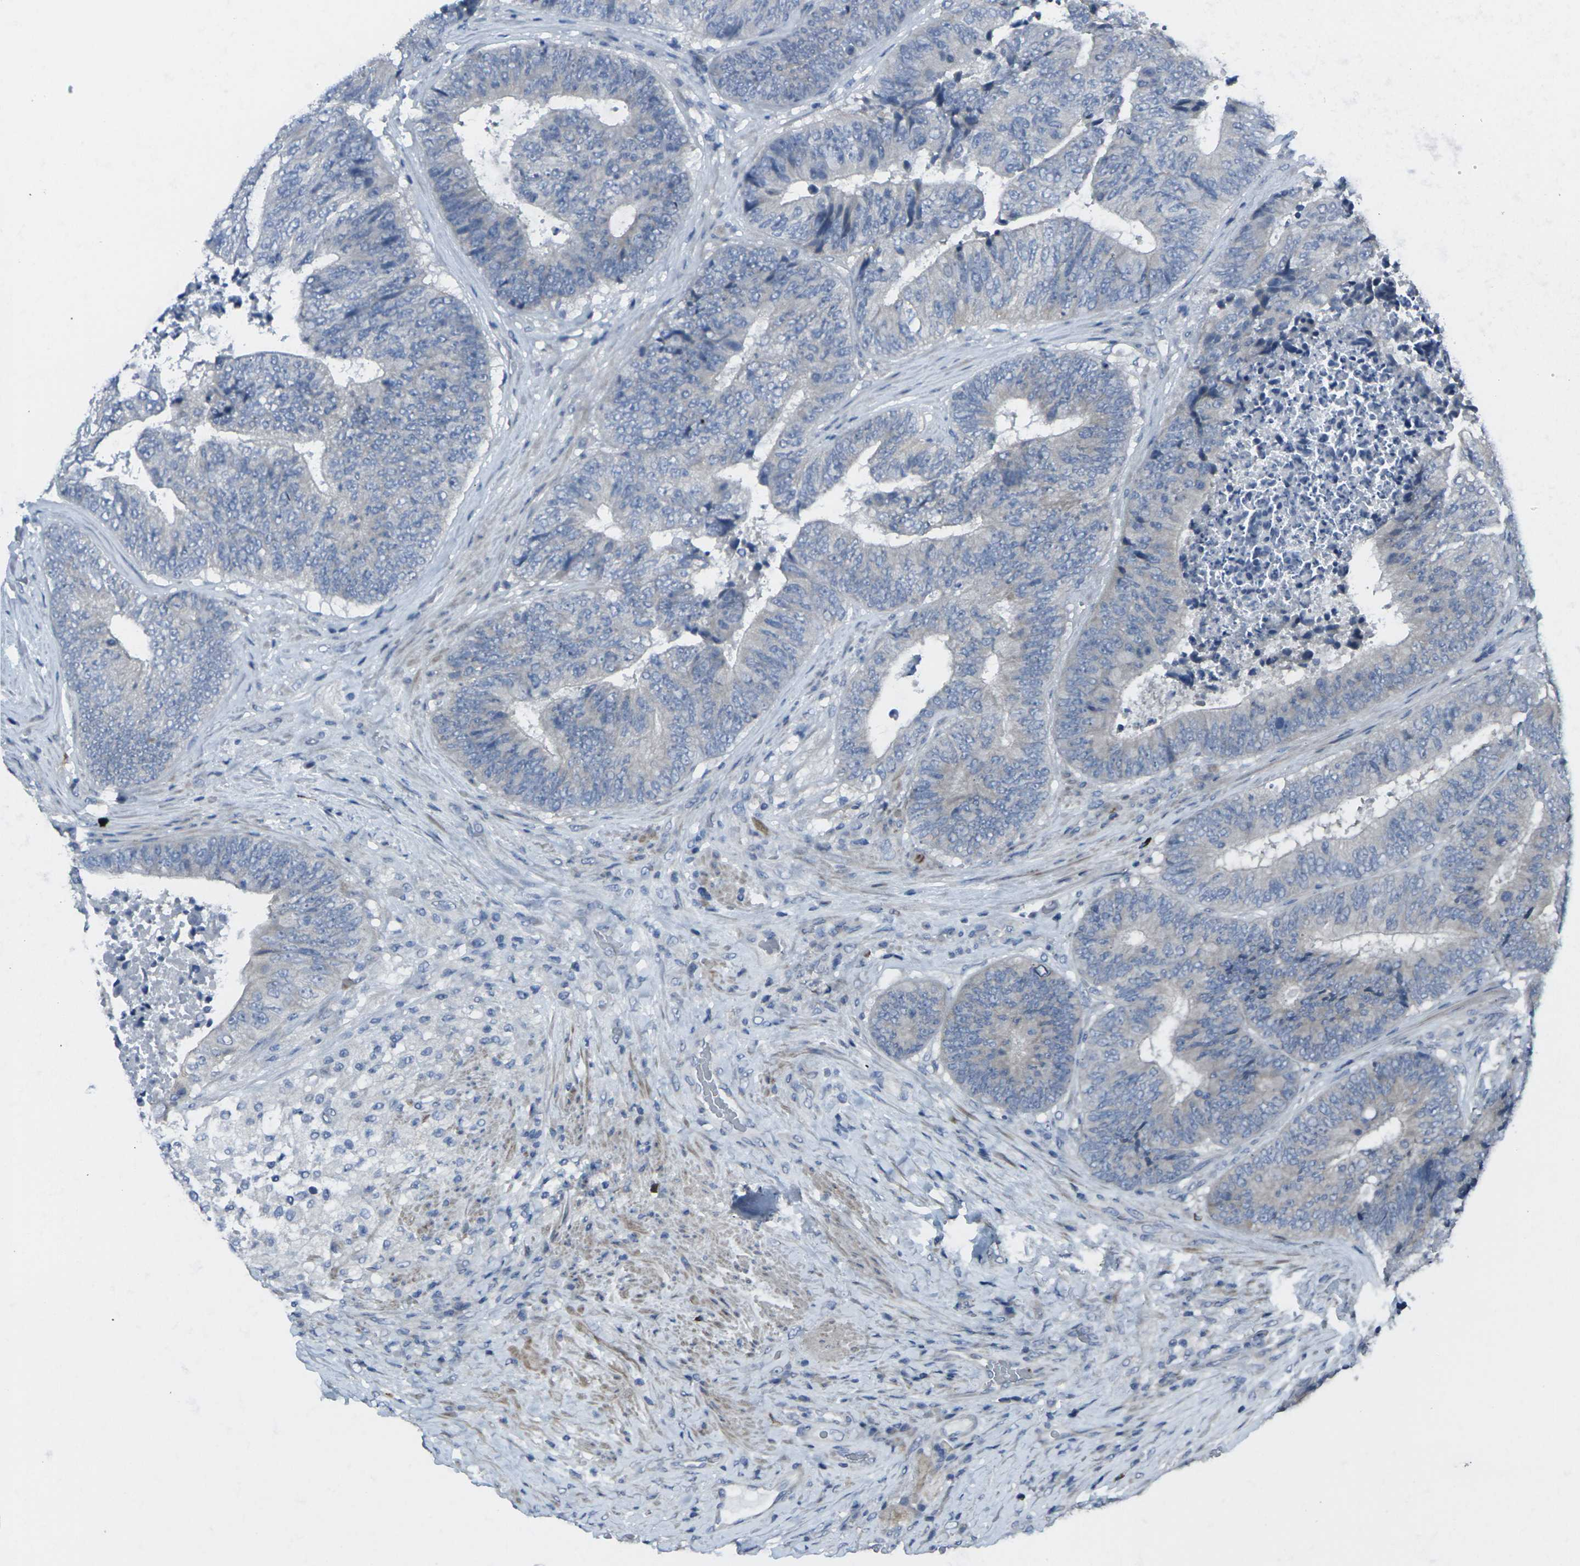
{"staining": {"intensity": "negative", "quantity": "none", "location": "none"}, "tissue": "colorectal cancer", "cell_type": "Tumor cells", "image_type": "cancer", "snomed": [{"axis": "morphology", "description": "Adenocarcinoma, NOS"}, {"axis": "topography", "description": "Rectum"}], "caption": "DAB (3,3'-diaminobenzidine) immunohistochemical staining of human colorectal cancer (adenocarcinoma) shows no significant staining in tumor cells.", "gene": "CCR10", "patient": {"sex": "male", "age": 72}}